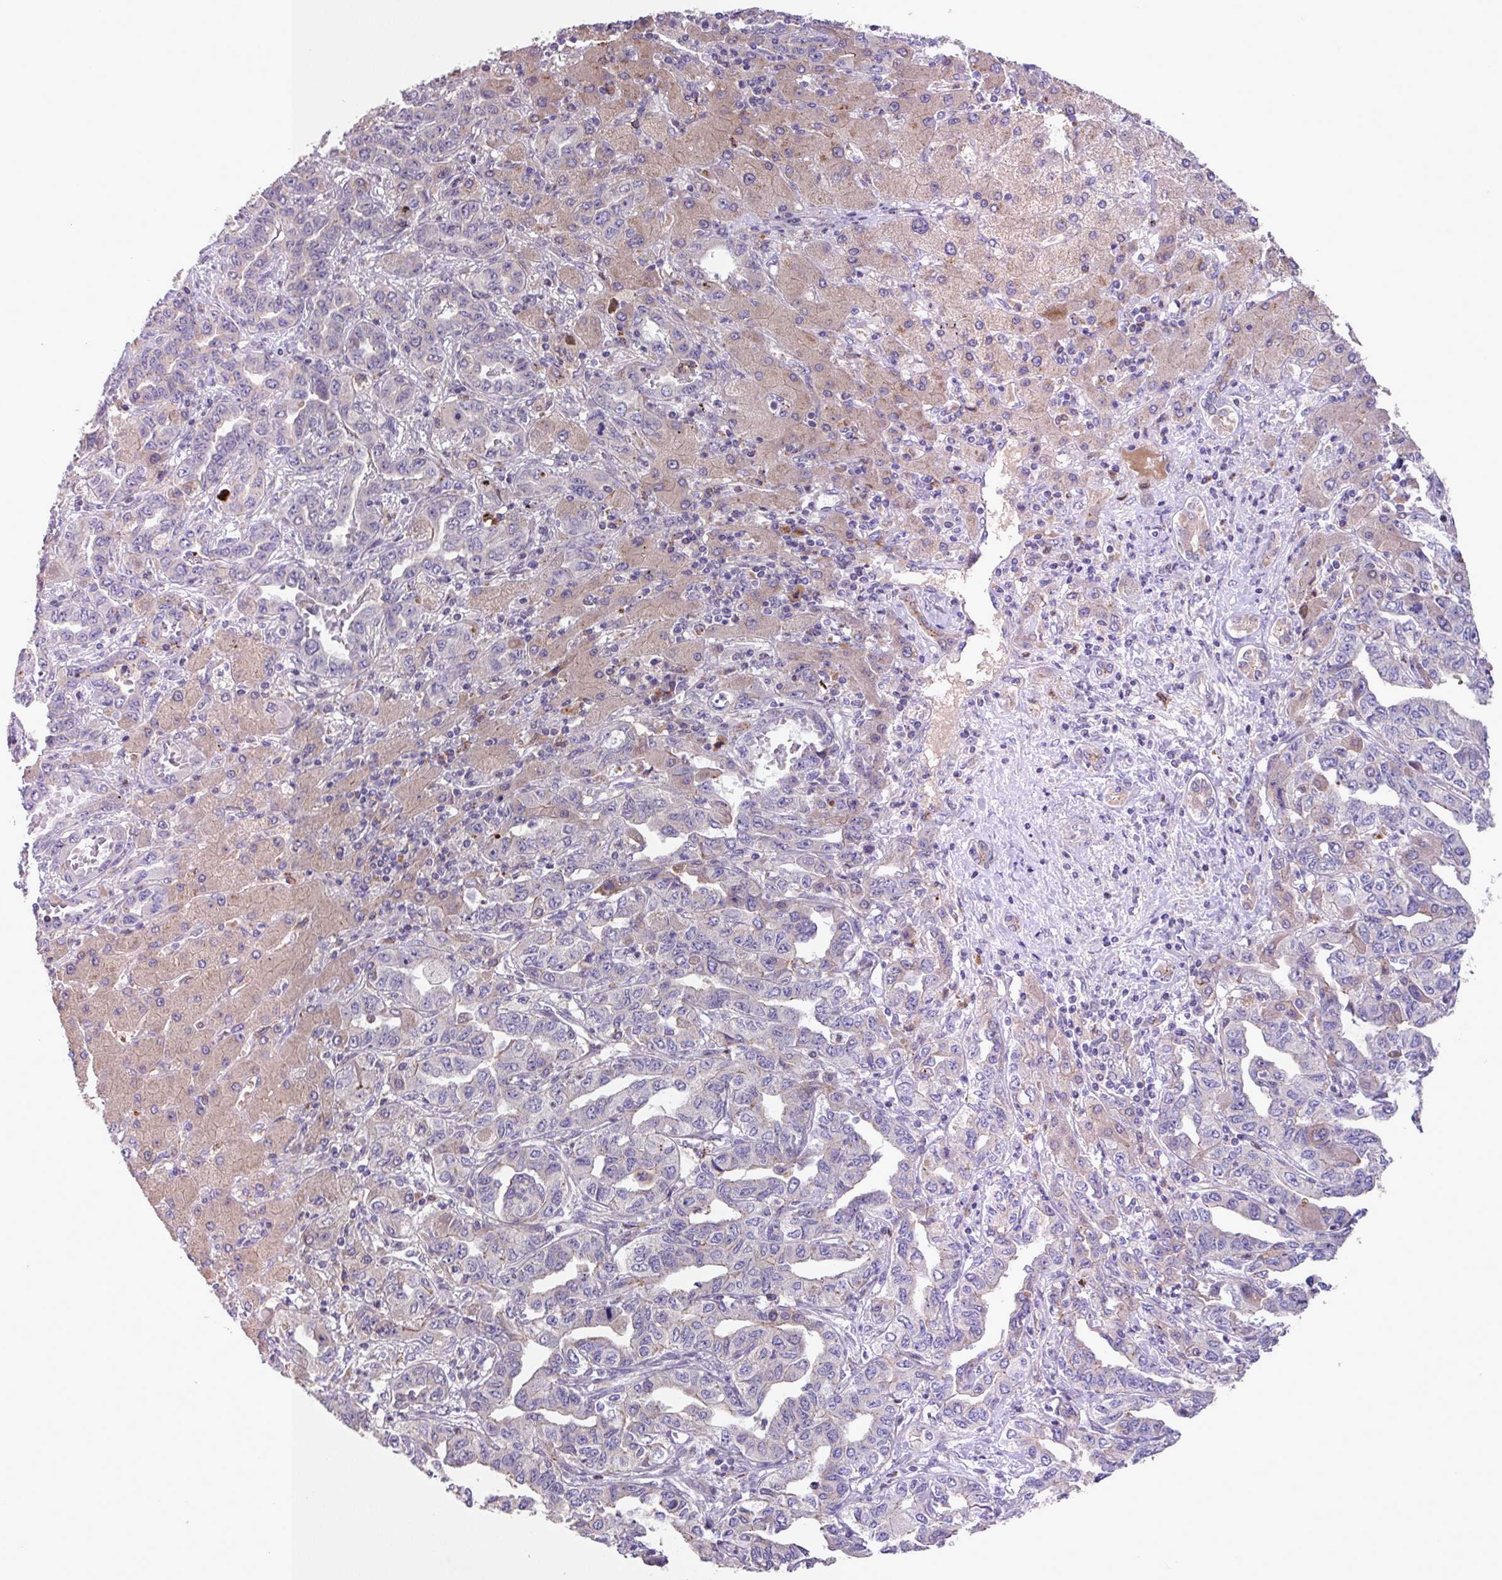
{"staining": {"intensity": "negative", "quantity": "none", "location": "none"}, "tissue": "liver cancer", "cell_type": "Tumor cells", "image_type": "cancer", "snomed": [{"axis": "morphology", "description": "Cholangiocarcinoma"}, {"axis": "topography", "description": "Liver"}], "caption": "The photomicrograph demonstrates no staining of tumor cells in liver cholangiocarcinoma.", "gene": "IQCJ", "patient": {"sex": "male", "age": 59}}